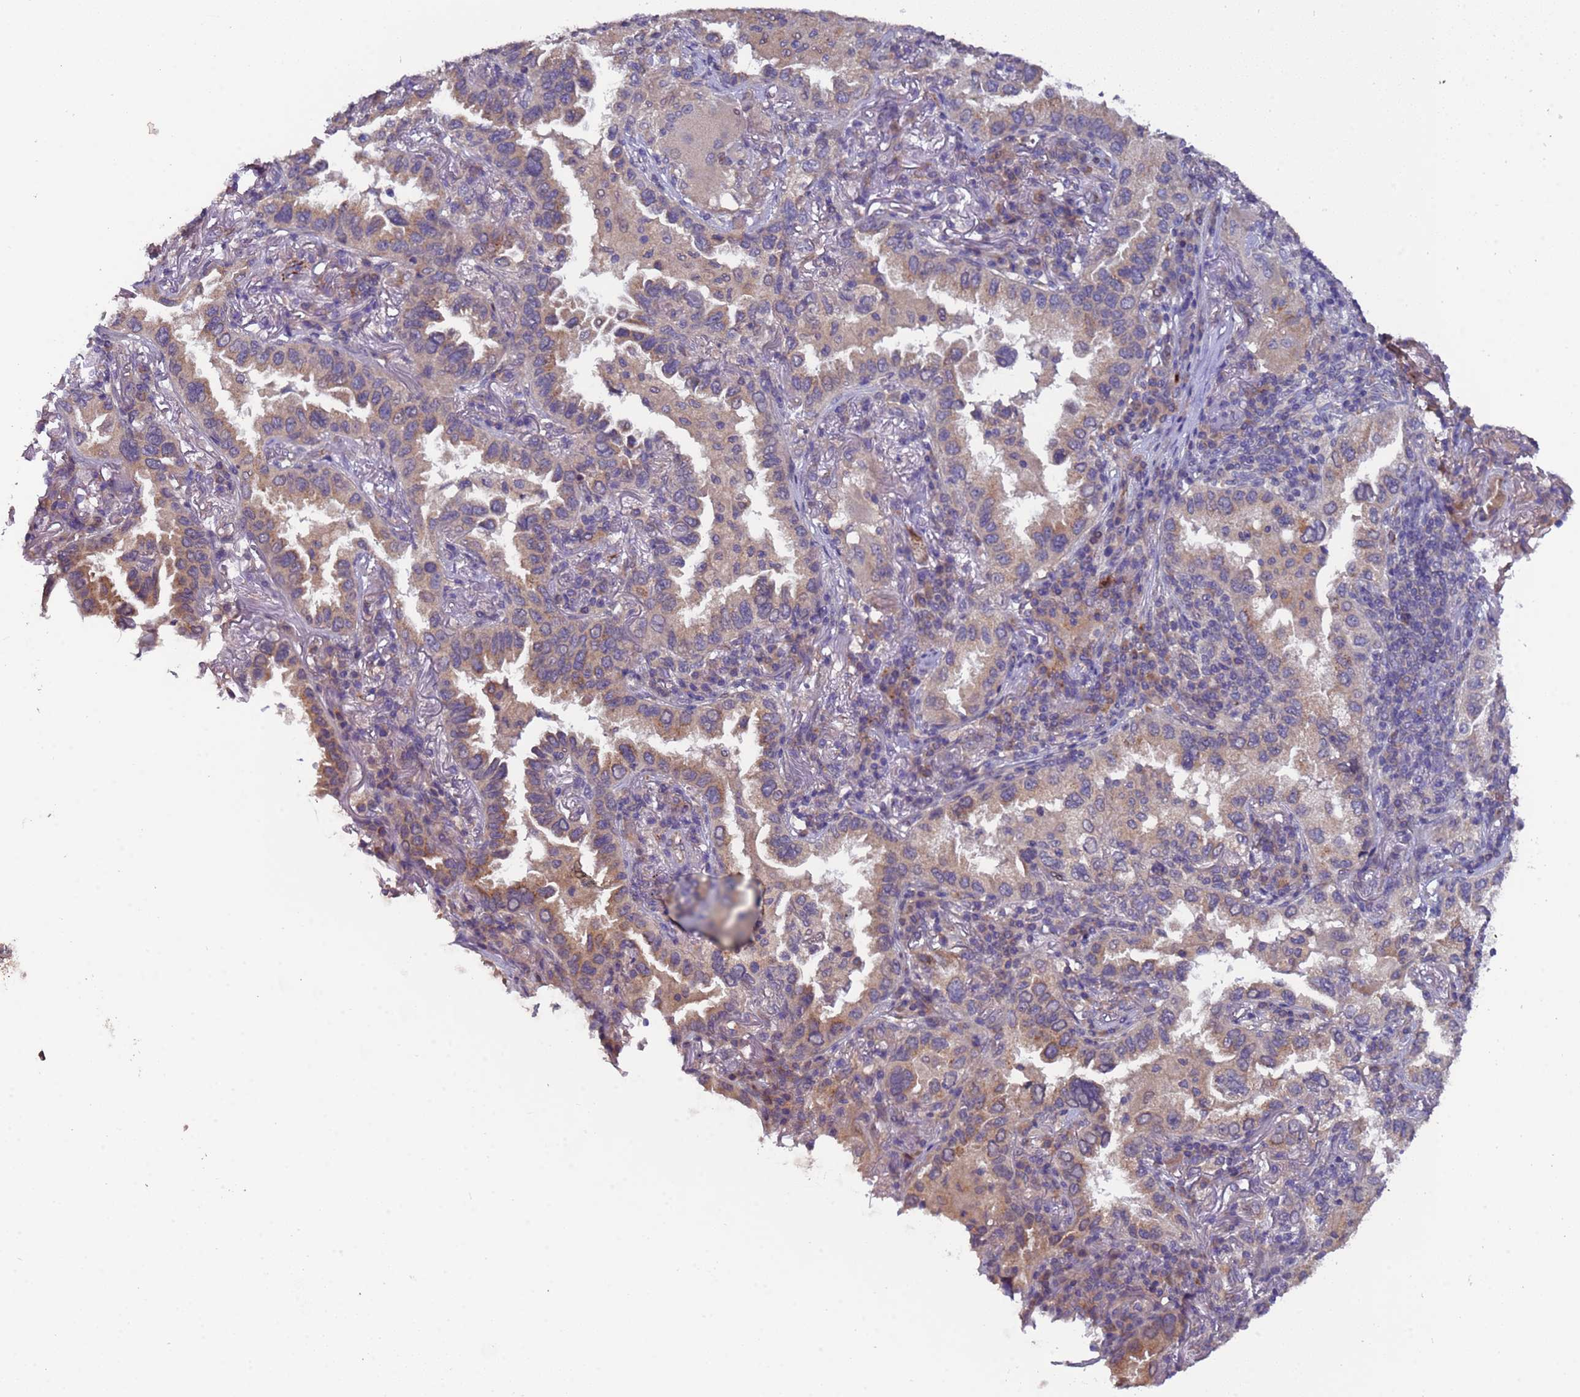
{"staining": {"intensity": "weak", "quantity": ">75%", "location": "cytoplasmic/membranous"}, "tissue": "lung cancer", "cell_type": "Tumor cells", "image_type": "cancer", "snomed": [{"axis": "morphology", "description": "Adenocarcinoma, NOS"}, {"axis": "topography", "description": "Lung"}], "caption": "Immunohistochemical staining of adenocarcinoma (lung) exhibits low levels of weak cytoplasmic/membranous protein expression in approximately >75% of tumor cells.", "gene": "ZNF248", "patient": {"sex": "female", "age": 69}}